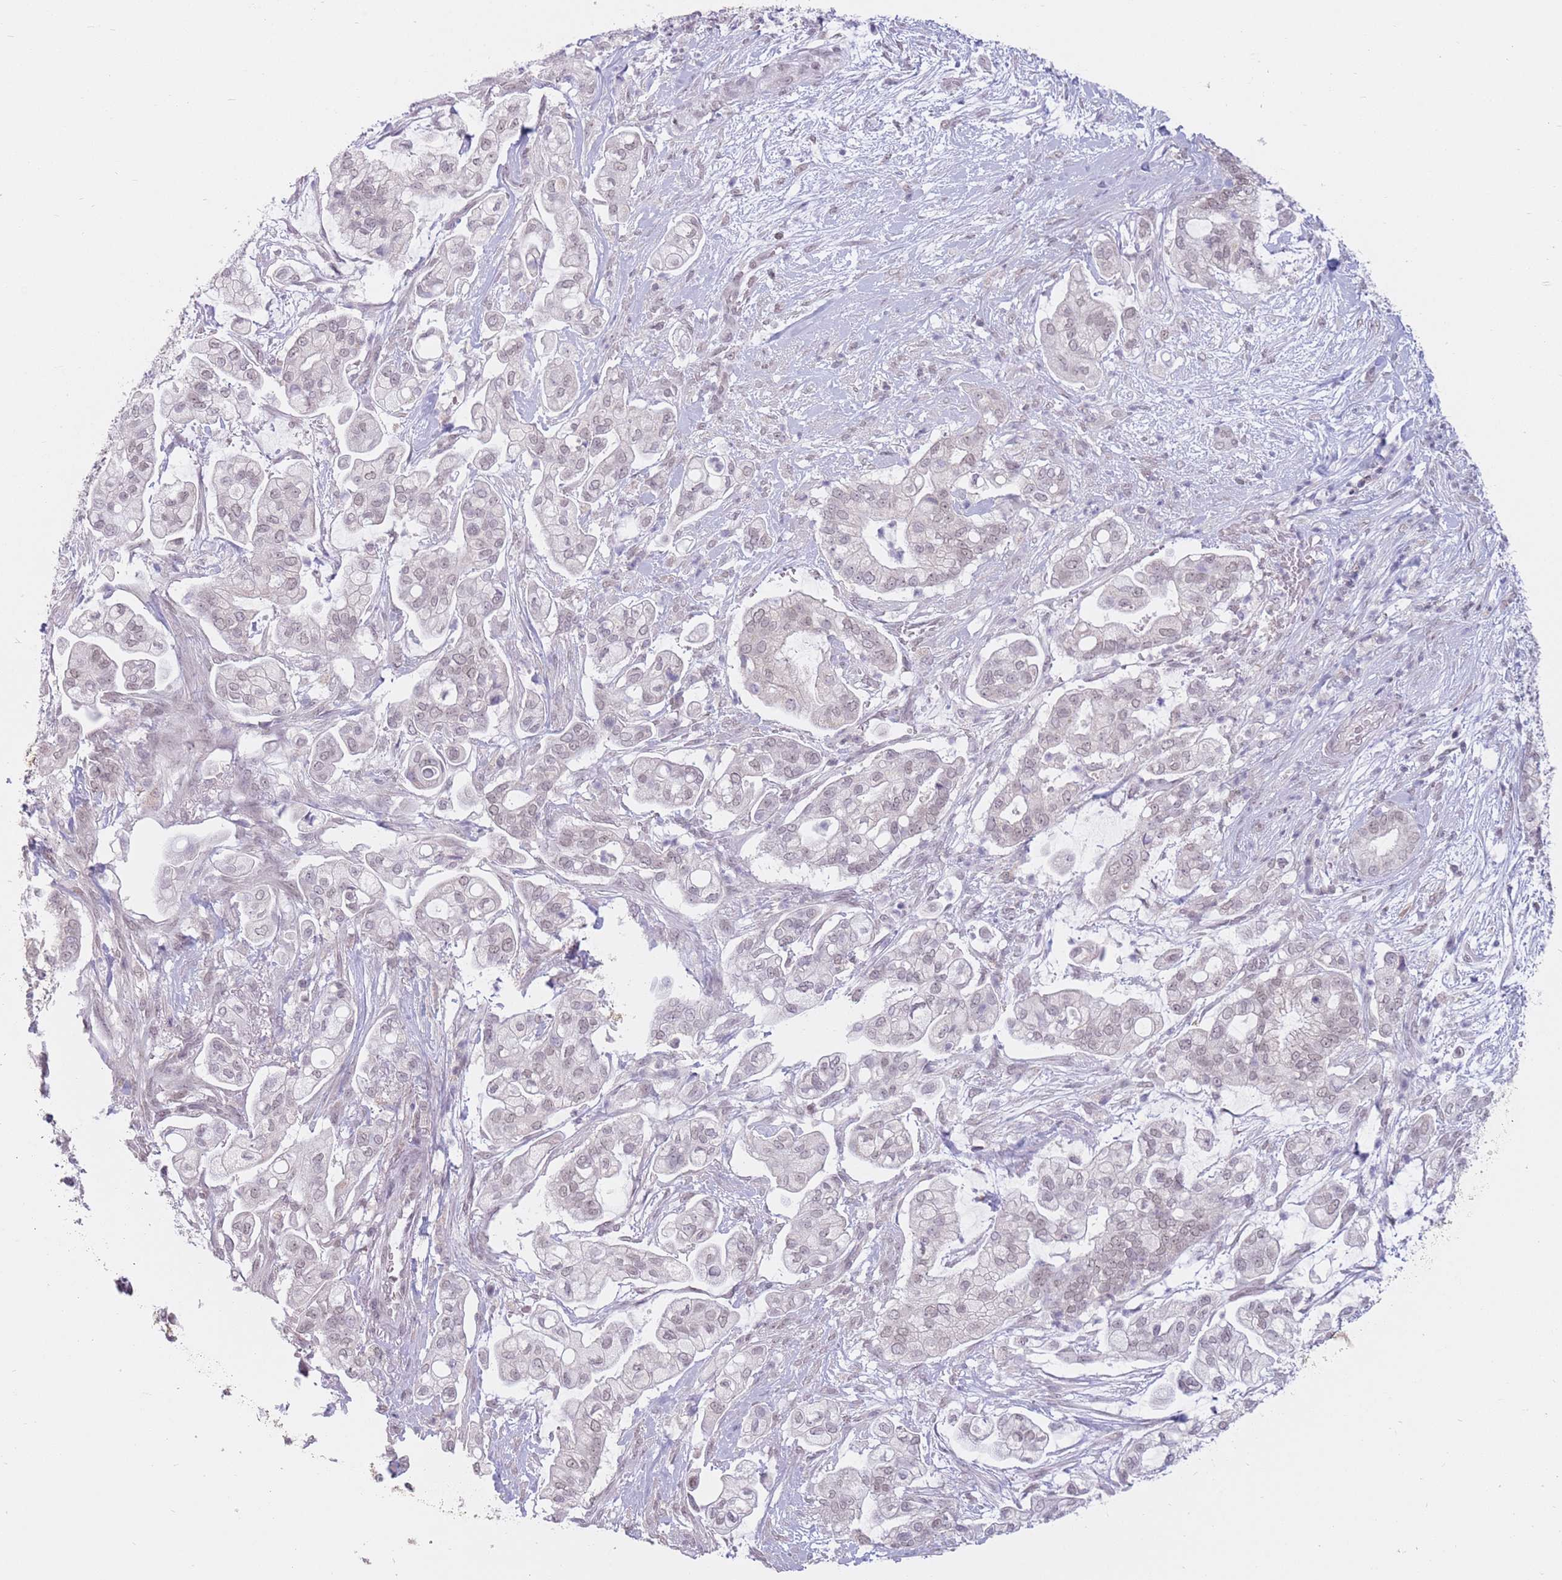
{"staining": {"intensity": "weak", "quantity": "25%-75%", "location": "nuclear"}, "tissue": "pancreatic cancer", "cell_type": "Tumor cells", "image_type": "cancer", "snomed": [{"axis": "morphology", "description": "Adenocarcinoma, NOS"}, {"axis": "topography", "description": "Pancreas"}], "caption": "Human pancreatic adenocarcinoma stained with a brown dye shows weak nuclear positive positivity in about 25%-75% of tumor cells.", "gene": "ZNF574", "patient": {"sex": "female", "age": 69}}